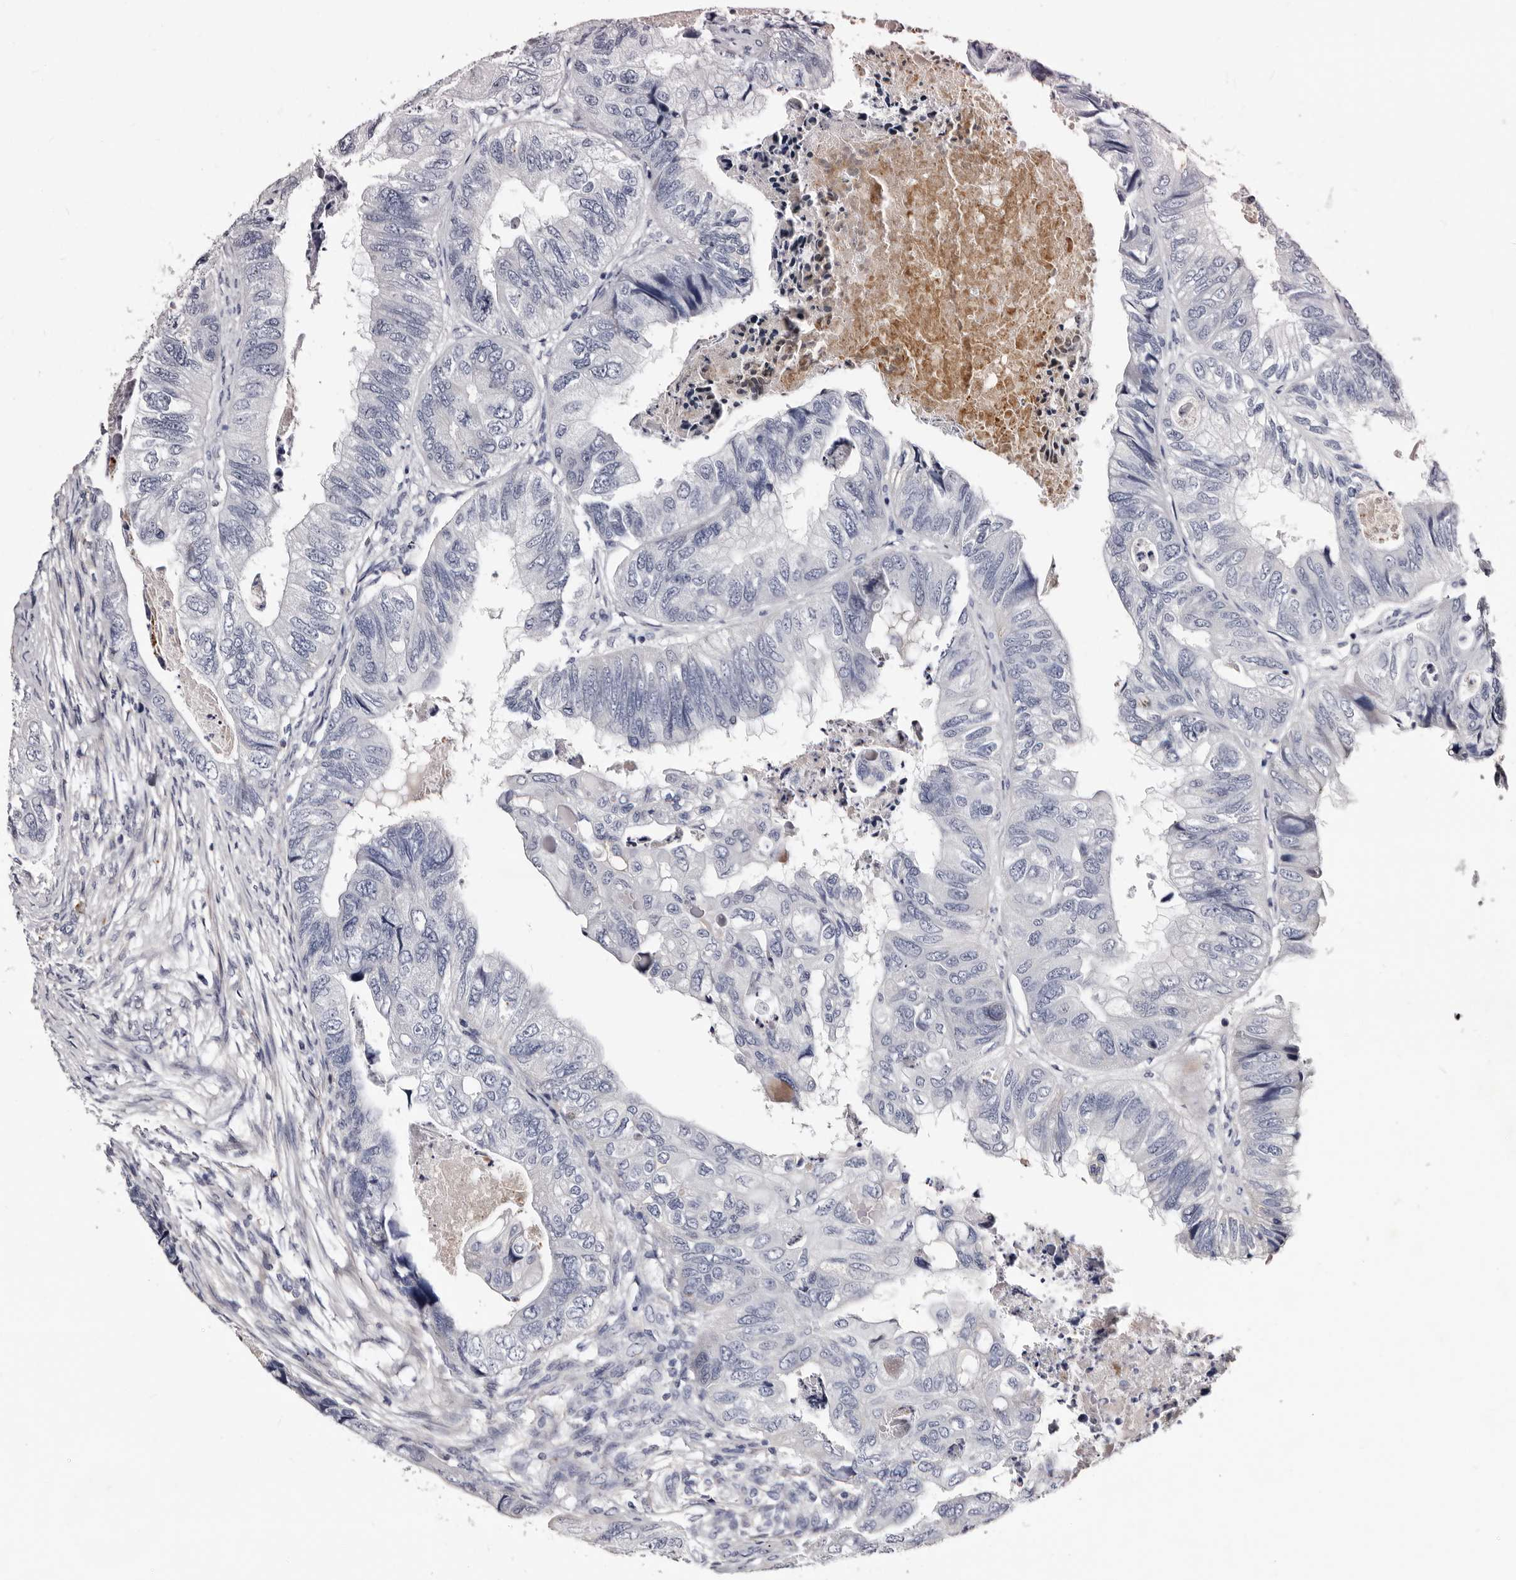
{"staining": {"intensity": "negative", "quantity": "none", "location": "none"}, "tissue": "colorectal cancer", "cell_type": "Tumor cells", "image_type": "cancer", "snomed": [{"axis": "morphology", "description": "Adenocarcinoma, NOS"}, {"axis": "topography", "description": "Rectum"}], "caption": "DAB (3,3'-diaminobenzidine) immunohistochemical staining of human adenocarcinoma (colorectal) demonstrates no significant staining in tumor cells. (Stains: DAB IHC with hematoxylin counter stain, Microscopy: brightfield microscopy at high magnification).", "gene": "AUNIP", "patient": {"sex": "male", "age": 63}}